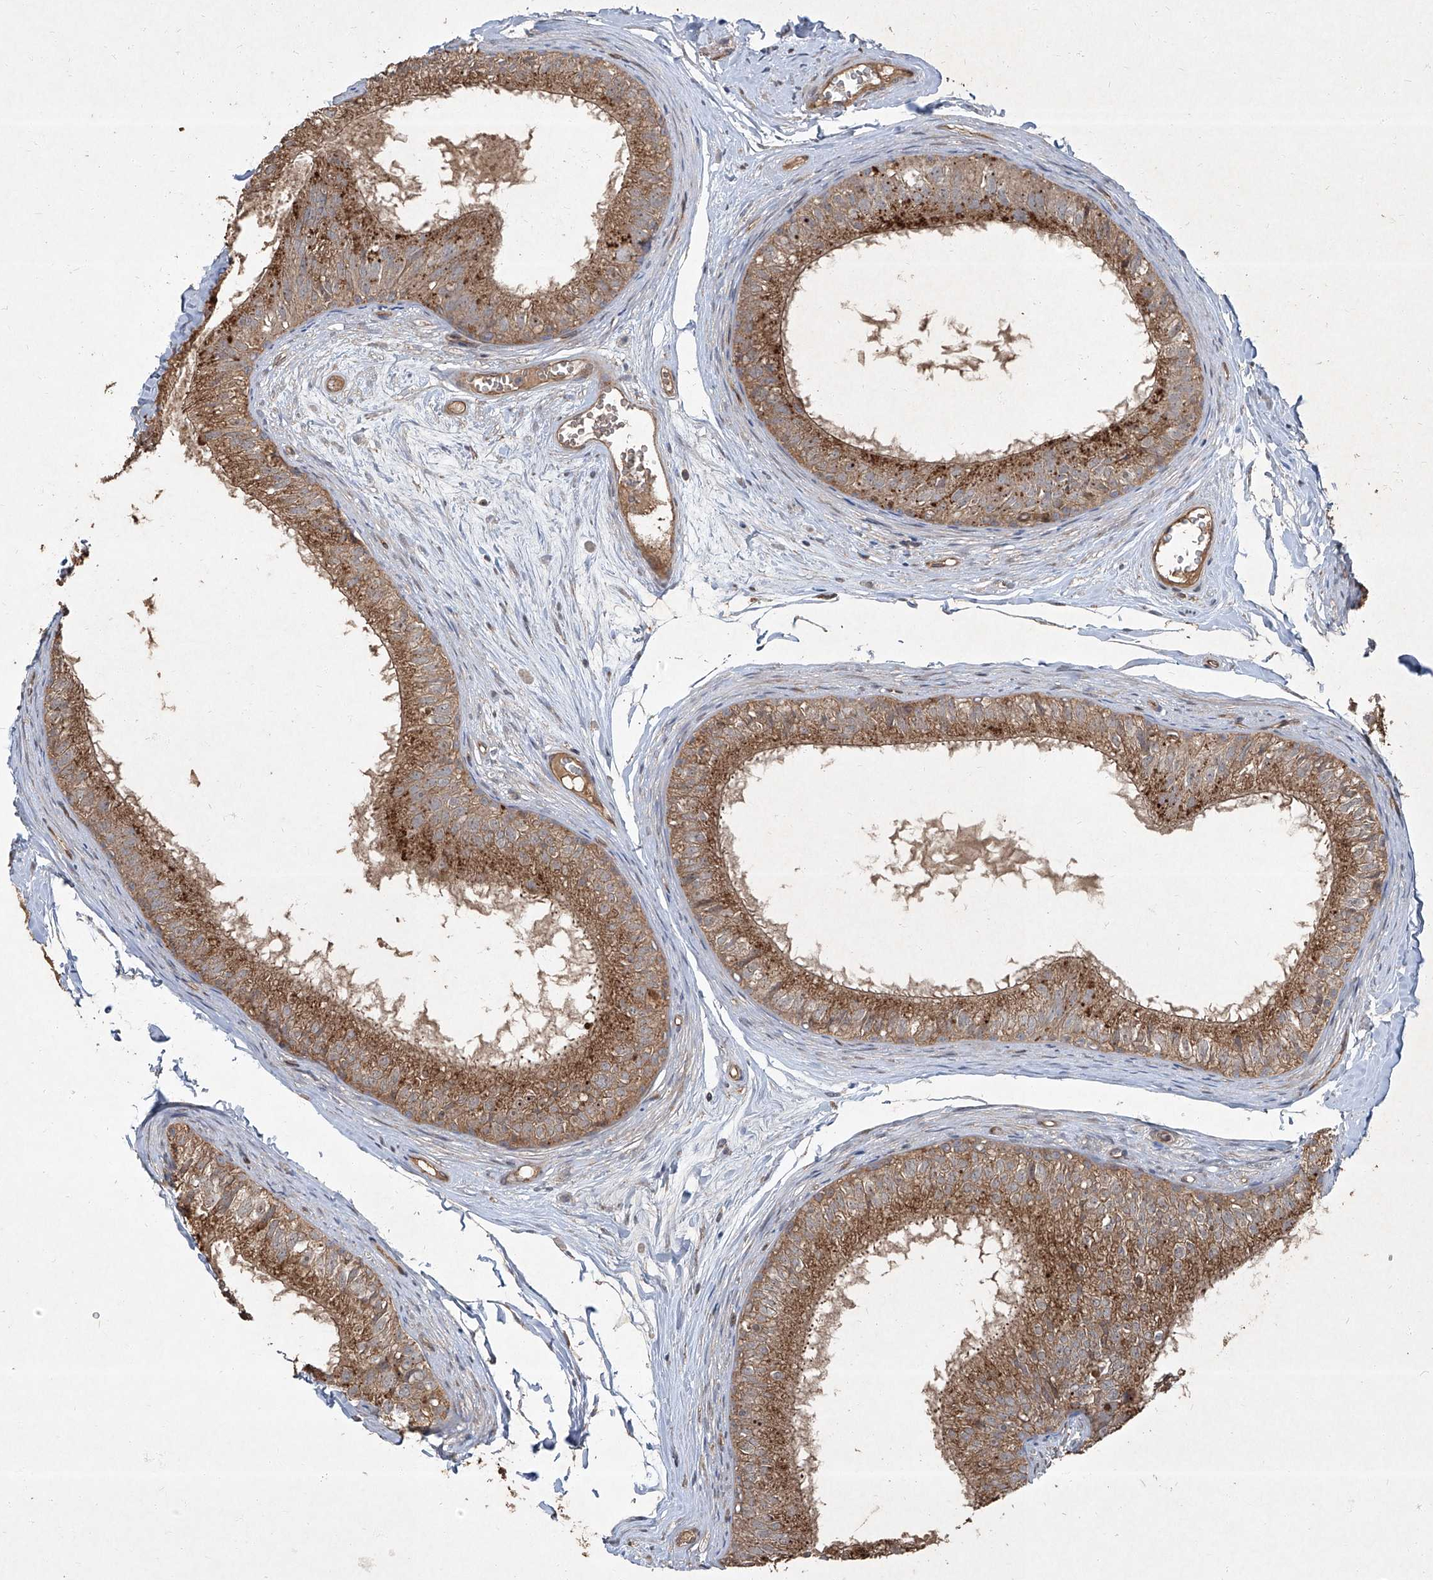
{"staining": {"intensity": "moderate", "quantity": ">75%", "location": "cytoplasmic/membranous"}, "tissue": "epididymis", "cell_type": "Glandular cells", "image_type": "normal", "snomed": [{"axis": "morphology", "description": "Normal tissue, NOS"}, {"axis": "morphology", "description": "Seminoma in situ"}, {"axis": "topography", "description": "Testis"}, {"axis": "topography", "description": "Epididymis"}], "caption": "This is an image of immunohistochemistry (IHC) staining of unremarkable epididymis, which shows moderate staining in the cytoplasmic/membranous of glandular cells.", "gene": "CCN1", "patient": {"sex": "male", "age": 28}}